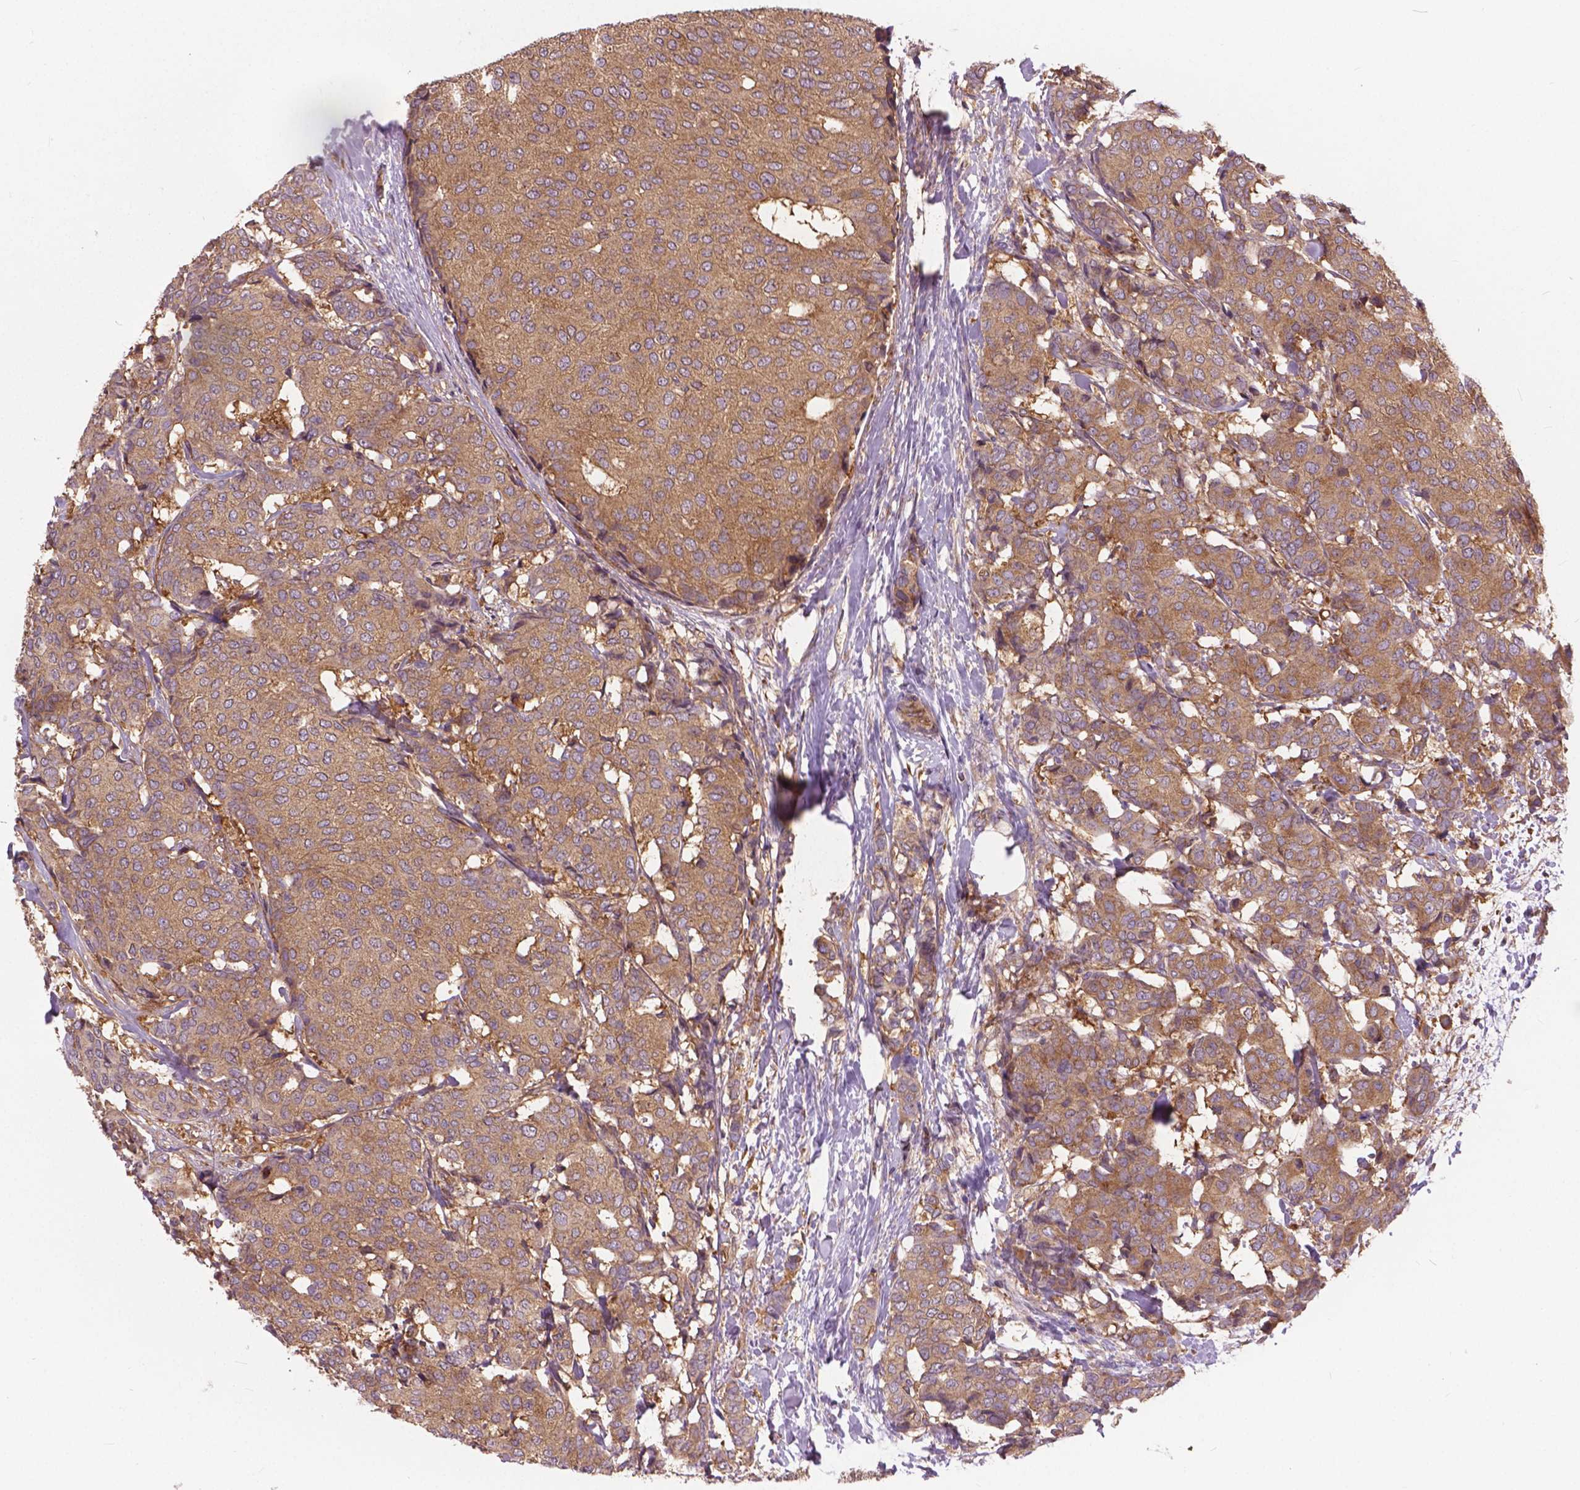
{"staining": {"intensity": "weak", "quantity": ">75%", "location": "cytoplasmic/membranous"}, "tissue": "breast cancer", "cell_type": "Tumor cells", "image_type": "cancer", "snomed": [{"axis": "morphology", "description": "Duct carcinoma"}, {"axis": "topography", "description": "Breast"}], "caption": "Immunohistochemistry micrograph of neoplastic tissue: human breast cancer (intraductal carcinoma) stained using IHC demonstrates low levels of weak protein expression localized specifically in the cytoplasmic/membranous of tumor cells, appearing as a cytoplasmic/membranous brown color.", "gene": "MZT1", "patient": {"sex": "female", "age": 75}}